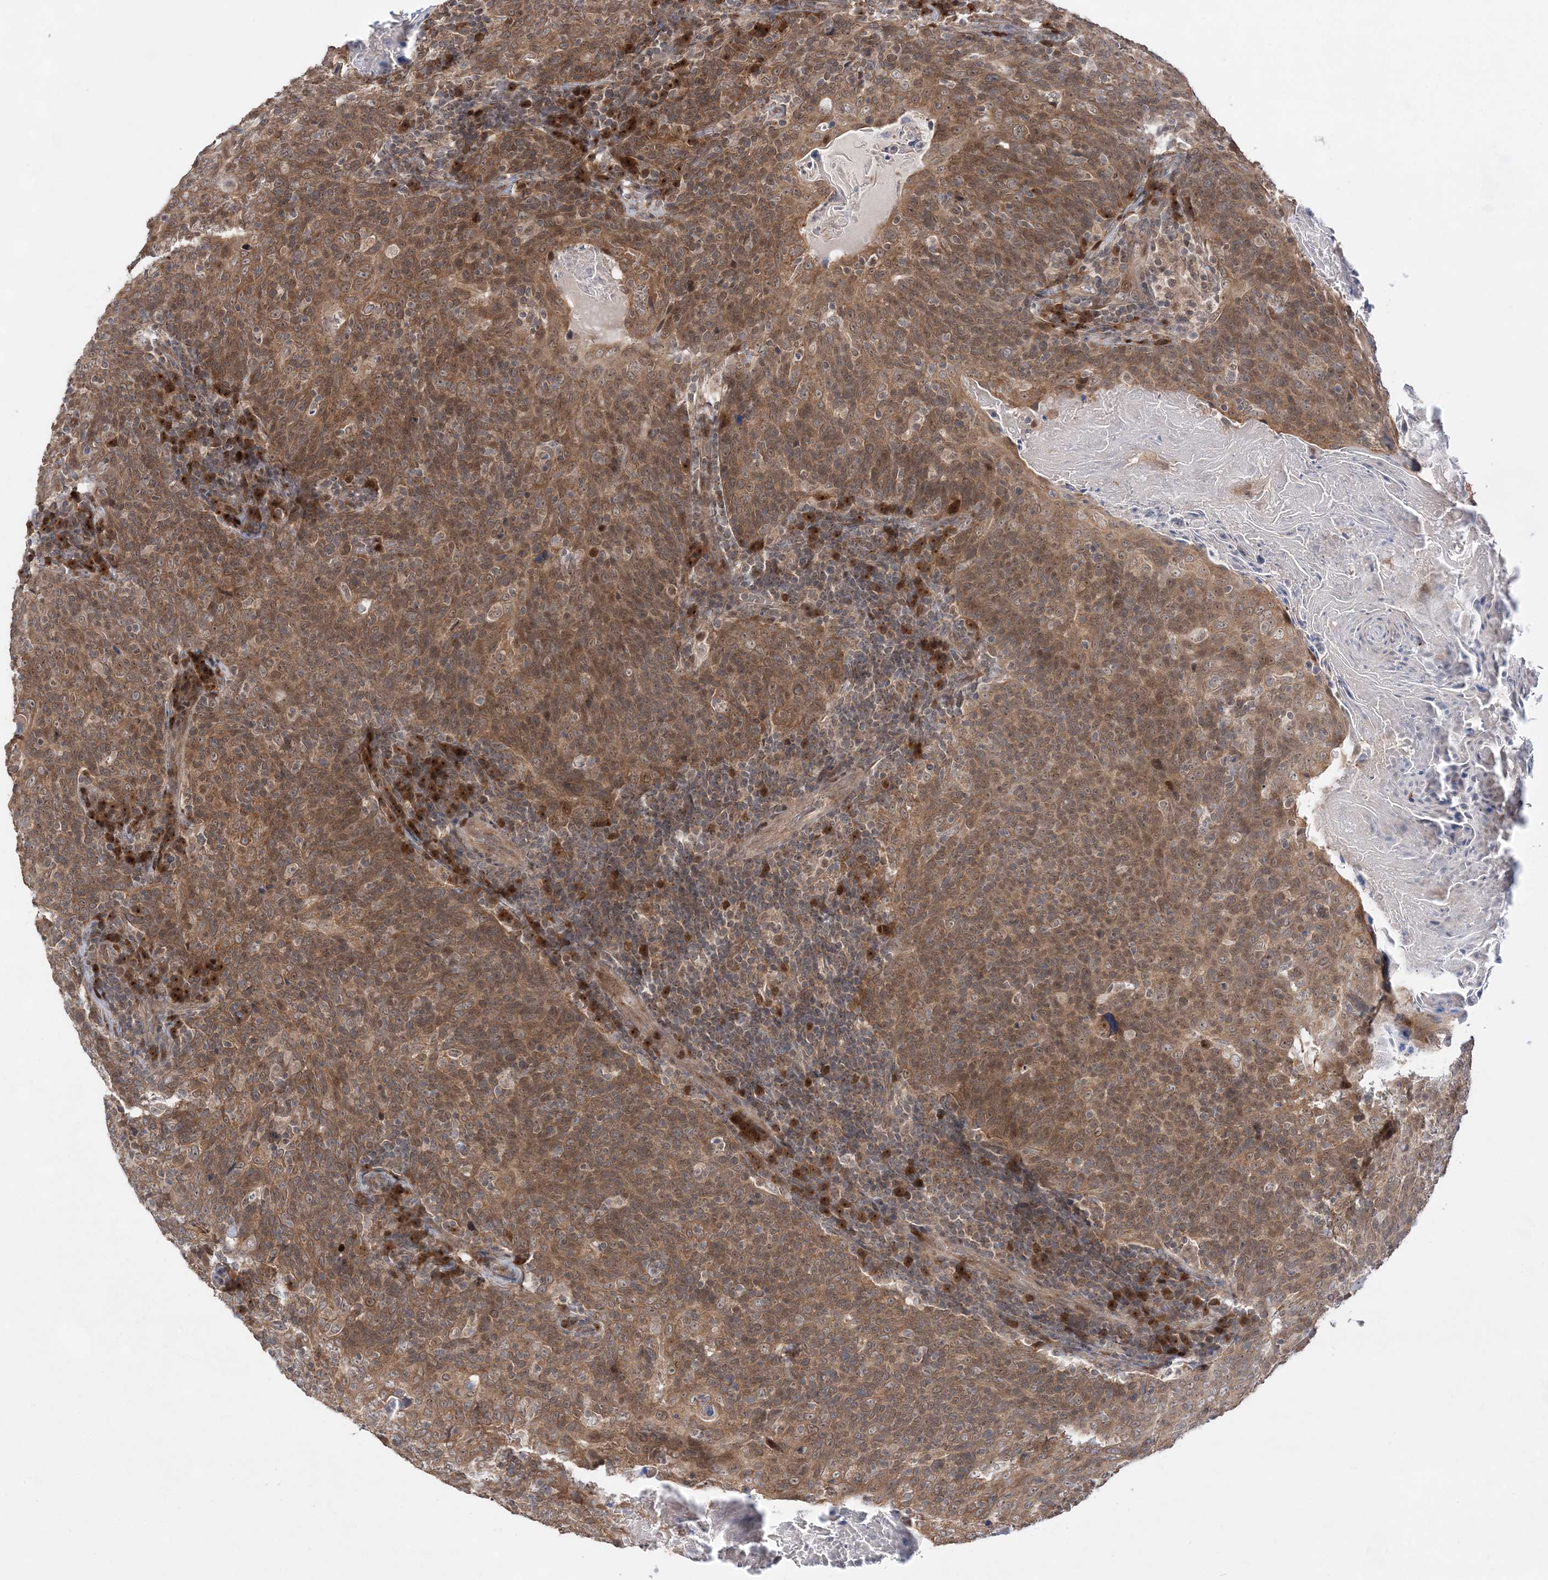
{"staining": {"intensity": "moderate", "quantity": ">75%", "location": "cytoplasmic/membranous"}, "tissue": "head and neck cancer", "cell_type": "Tumor cells", "image_type": "cancer", "snomed": [{"axis": "morphology", "description": "Squamous cell carcinoma, NOS"}, {"axis": "morphology", "description": "Squamous cell carcinoma, metastatic, NOS"}, {"axis": "topography", "description": "Lymph node"}, {"axis": "topography", "description": "Head-Neck"}], "caption": "Head and neck cancer stained for a protein exhibits moderate cytoplasmic/membranous positivity in tumor cells.", "gene": "ANAPC15", "patient": {"sex": "male", "age": 62}}